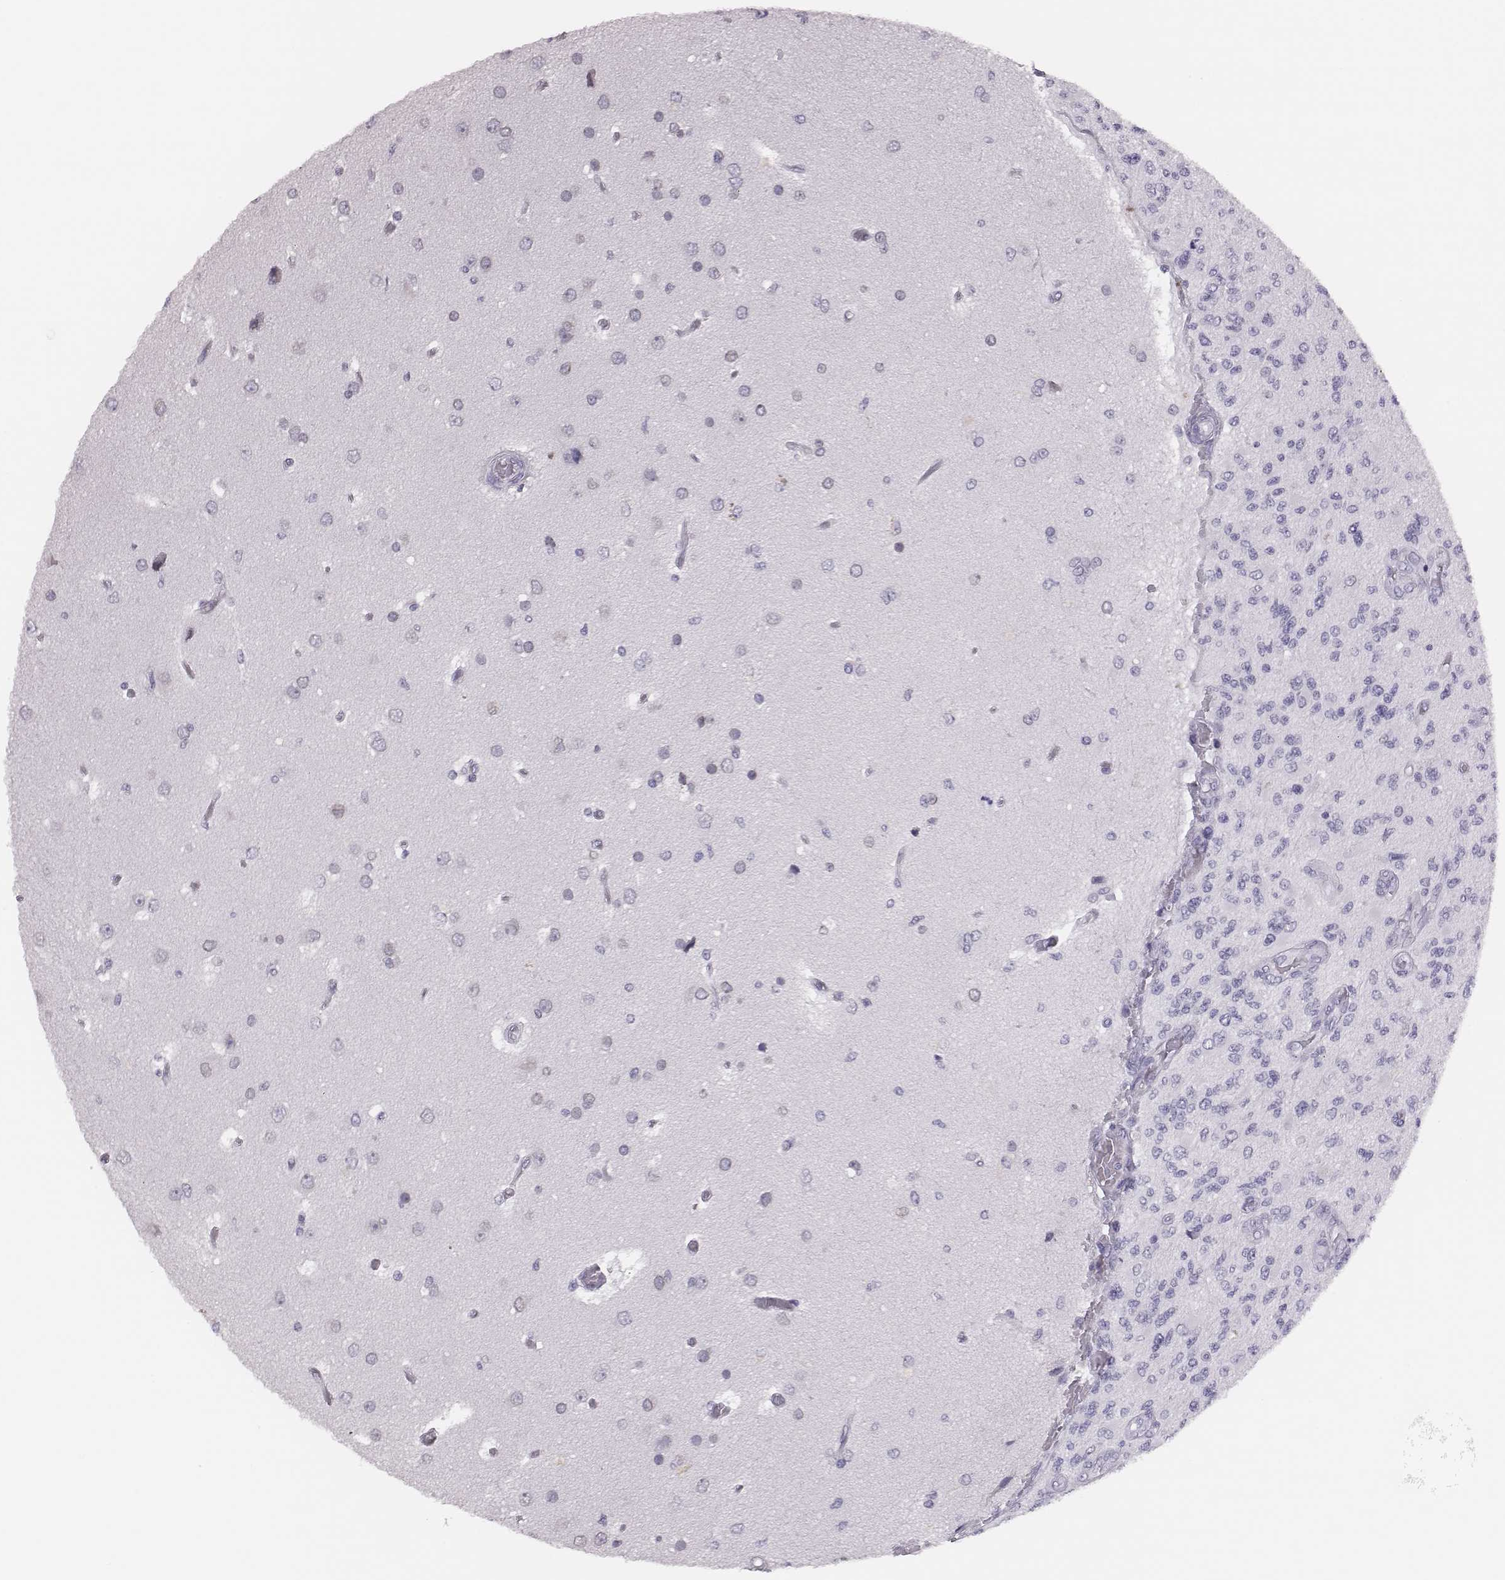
{"staining": {"intensity": "negative", "quantity": "none", "location": "none"}, "tissue": "glioma", "cell_type": "Tumor cells", "image_type": "cancer", "snomed": [{"axis": "morphology", "description": "Glioma, malignant, High grade"}, {"axis": "topography", "description": "Brain"}], "caption": "Photomicrograph shows no protein positivity in tumor cells of glioma tissue.", "gene": "H1-6", "patient": {"sex": "female", "age": 63}}